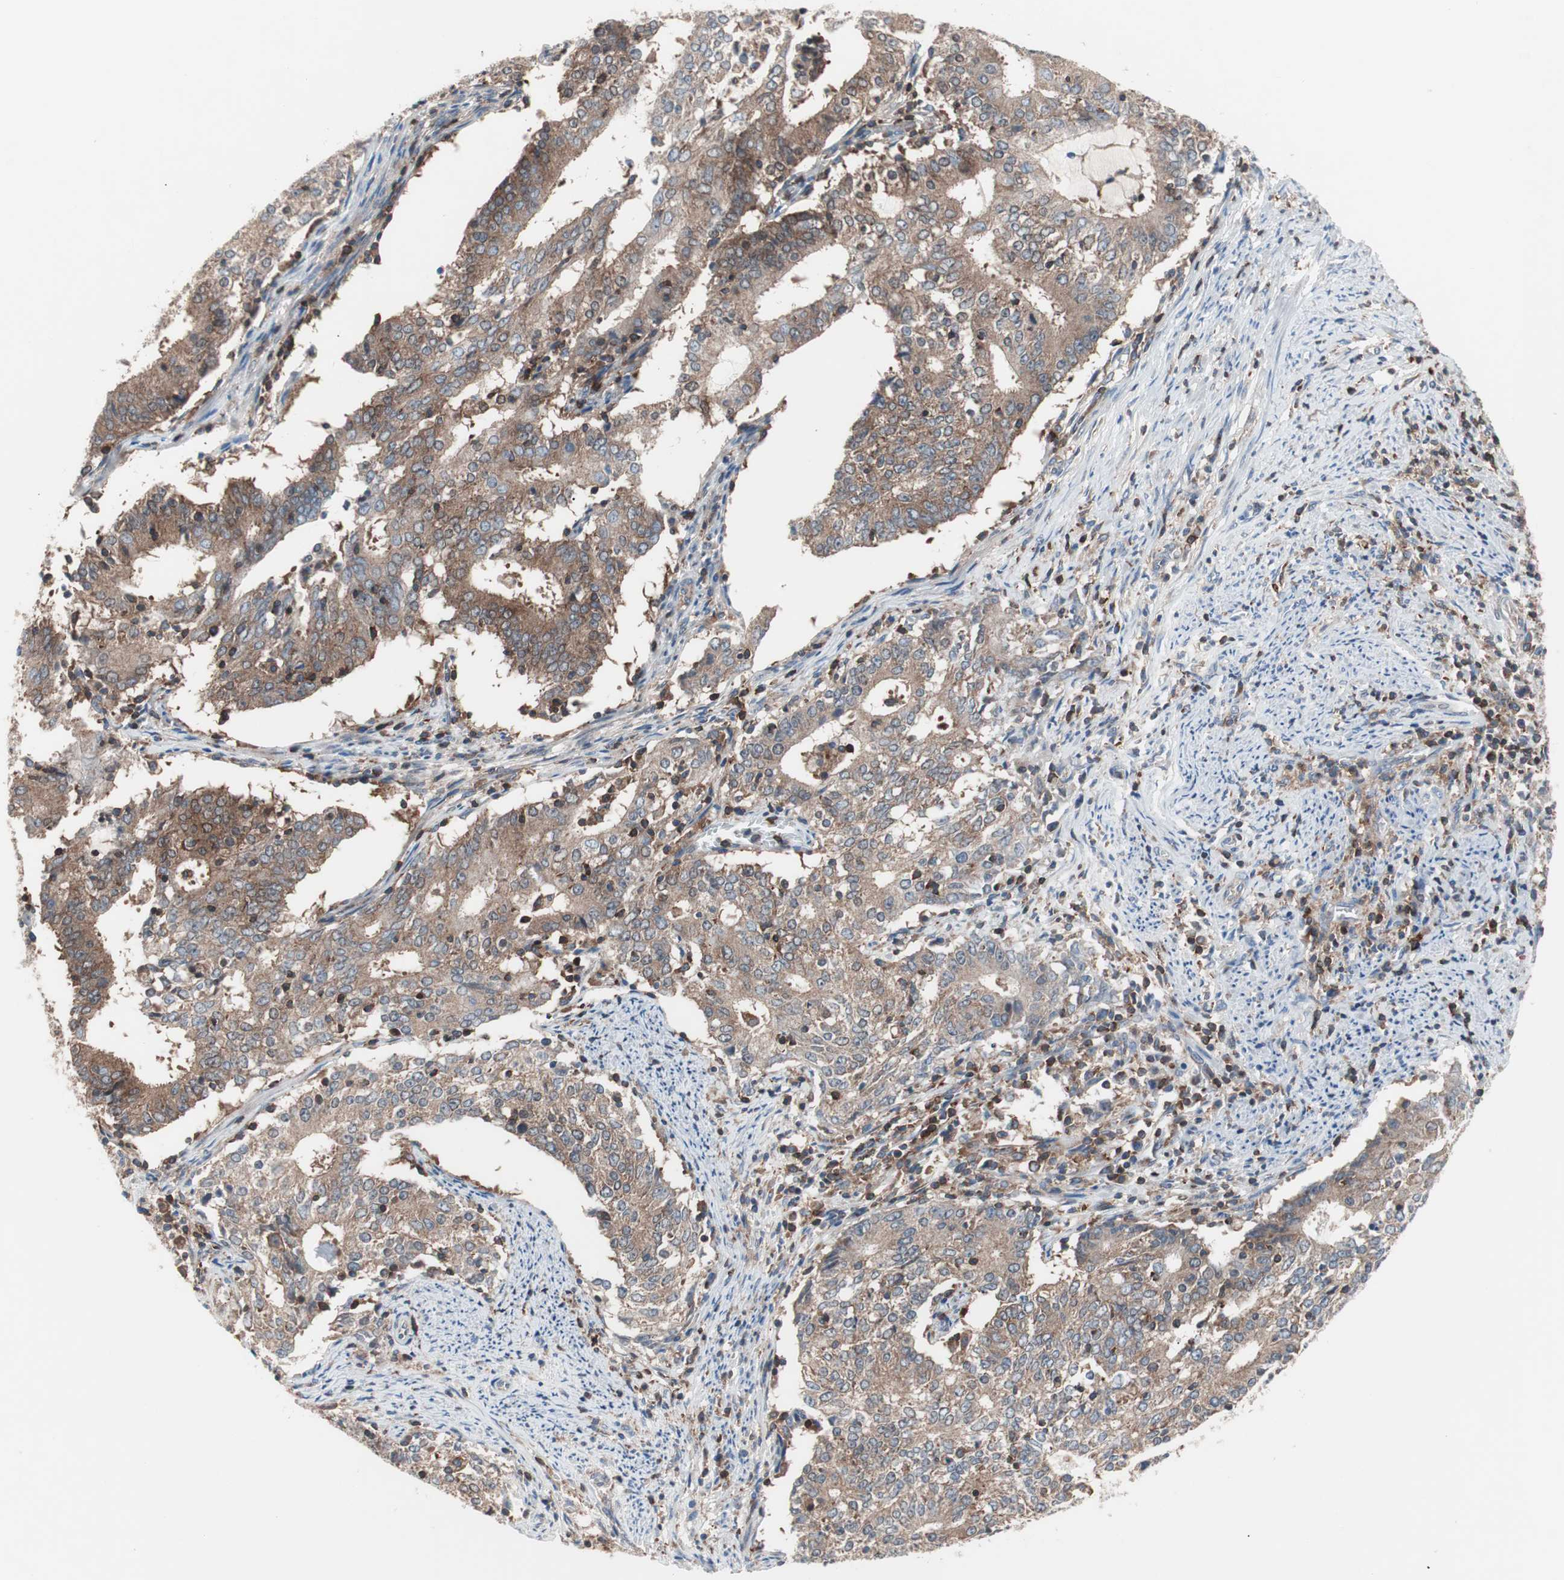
{"staining": {"intensity": "moderate", "quantity": ">75%", "location": "cytoplasmic/membranous"}, "tissue": "cervical cancer", "cell_type": "Tumor cells", "image_type": "cancer", "snomed": [{"axis": "morphology", "description": "Adenocarcinoma, NOS"}, {"axis": "topography", "description": "Cervix"}], "caption": "Tumor cells show medium levels of moderate cytoplasmic/membranous positivity in approximately >75% of cells in adenocarcinoma (cervical).", "gene": "PIK3R1", "patient": {"sex": "female", "age": 44}}